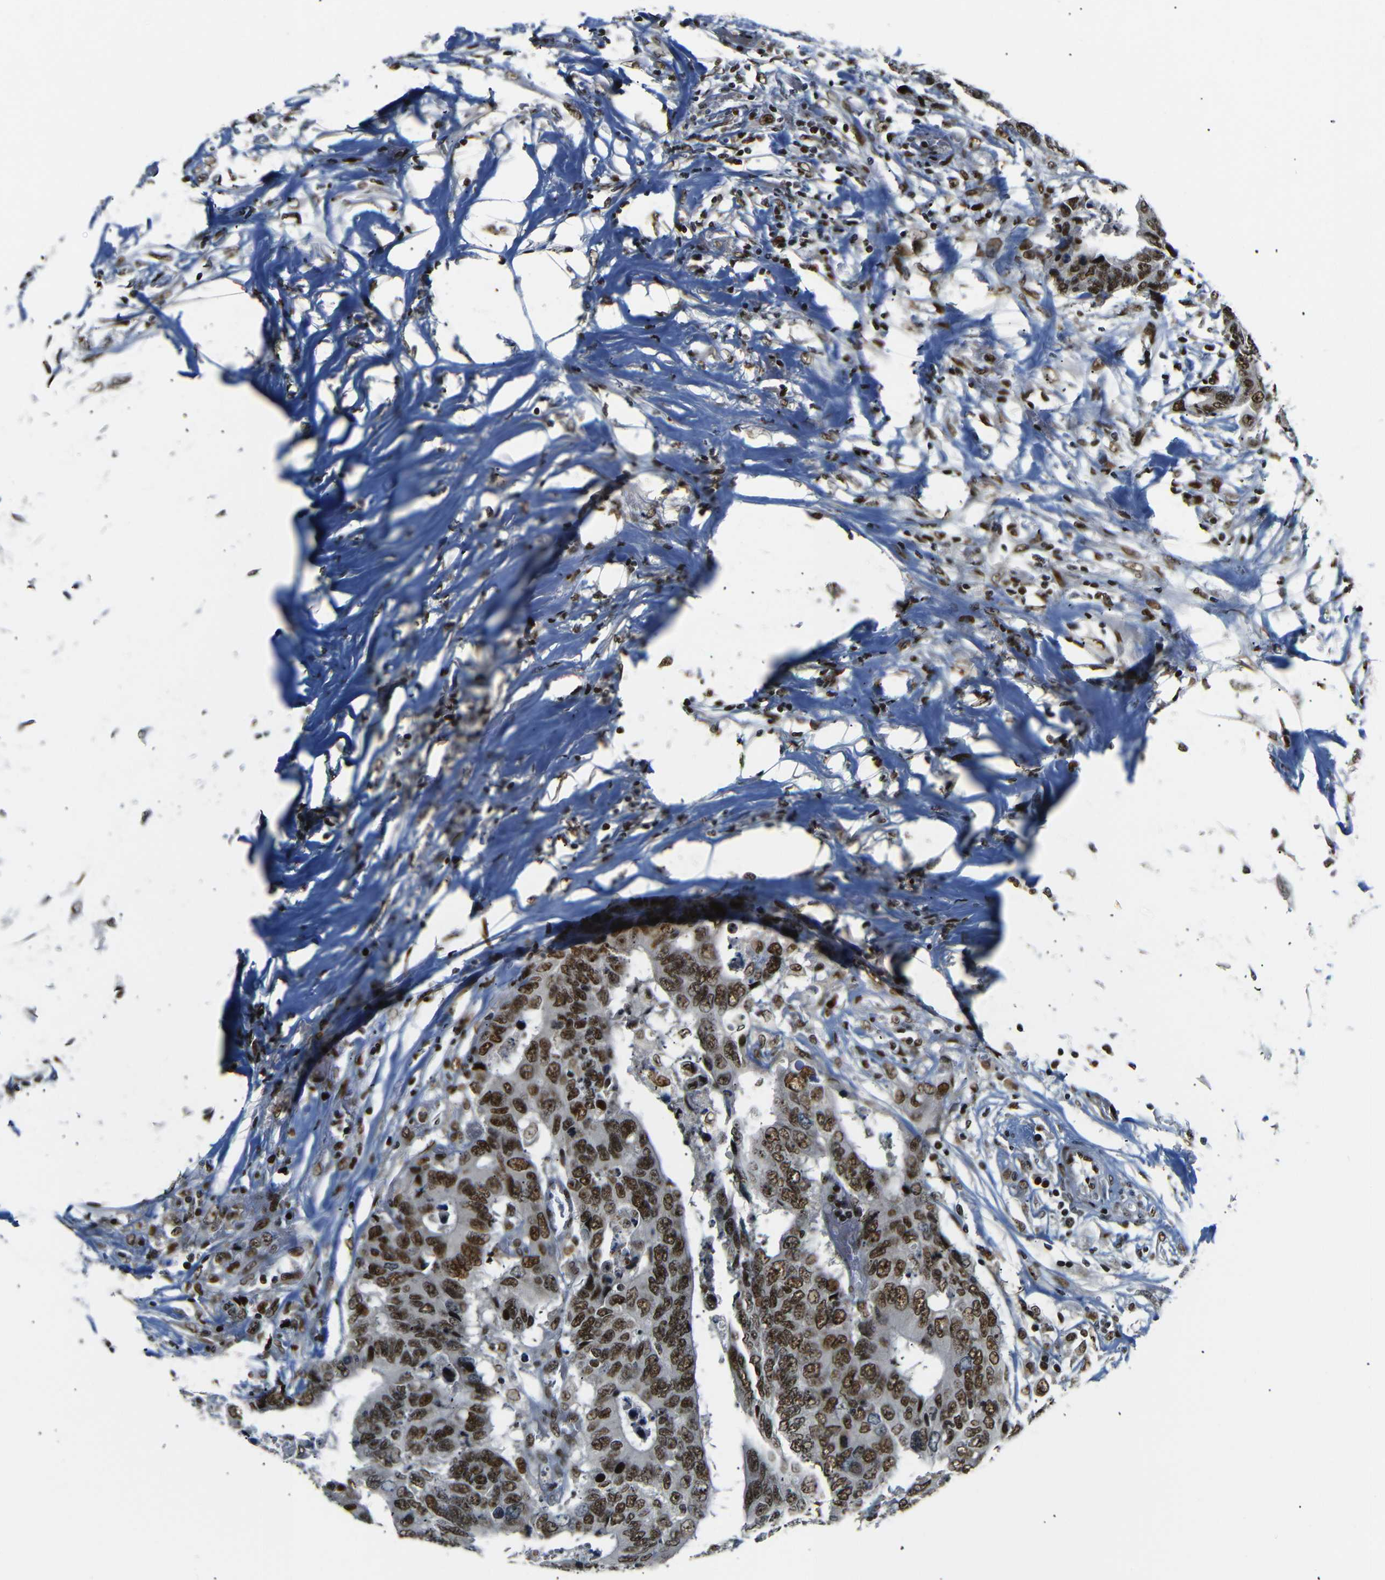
{"staining": {"intensity": "strong", "quantity": ">75%", "location": "nuclear"}, "tissue": "colorectal cancer", "cell_type": "Tumor cells", "image_type": "cancer", "snomed": [{"axis": "morphology", "description": "Adenocarcinoma, NOS"}, {"axis": "topography", "description": "Rectum"}], "caption": "Adenocarcinoma (colorectal) stained with DAB (3,3'-diaminobenzidine) IHC shows high levels of strong nuclear positivity in approximately >75% of tumor cells.", "gene": "SETDB2", "patient": {"sex": "male", "age": 55}}